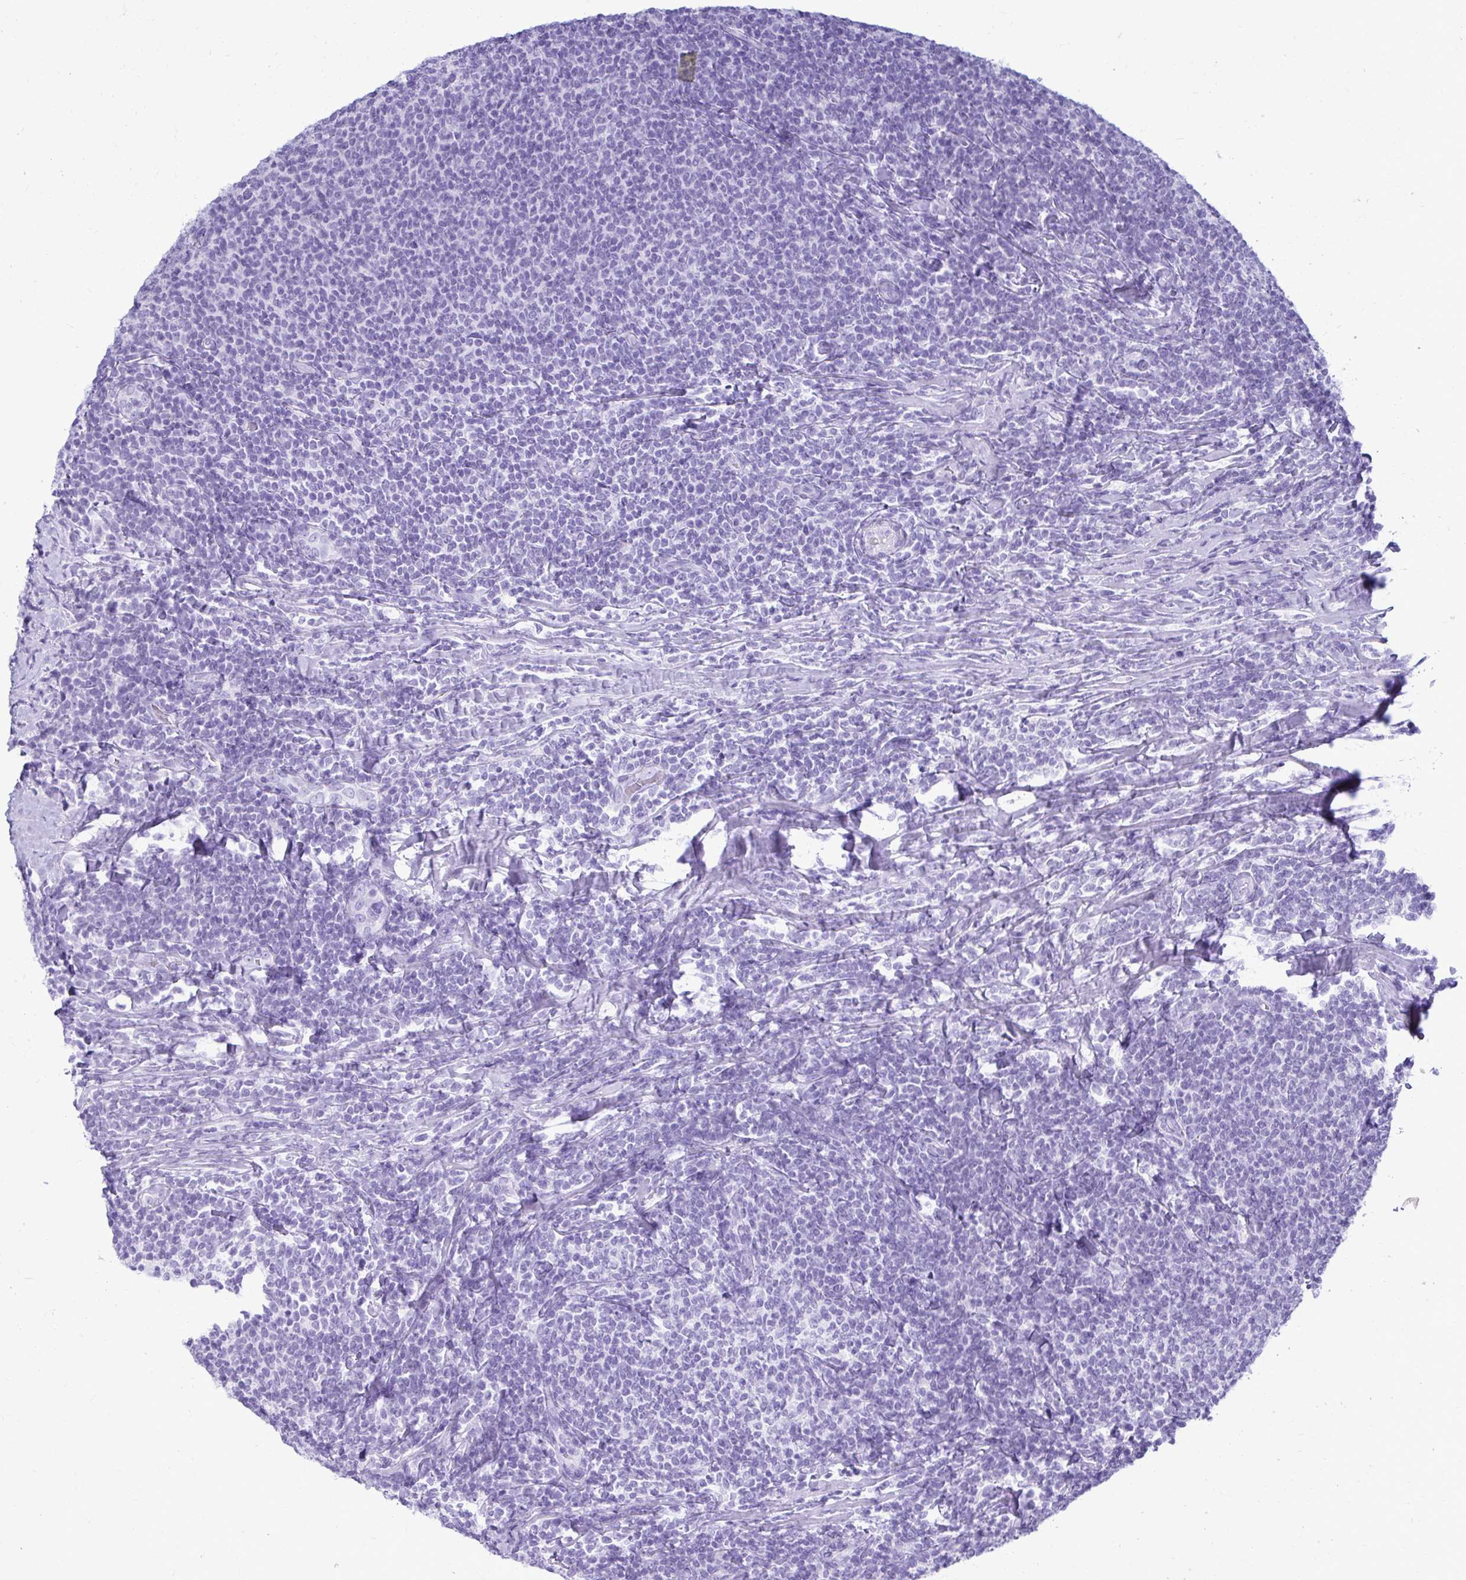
{"staining": {"intensity": "negative", "quantity": "none", "location": "none"}, "tissue": "lymphoma", "cell_type": "Tumor cells", "image_type": "cancer", "snomed": [{"axis": "morphology", "description": "Malignant lymphoma, non-Hodgkin's type, Low grade"}, {"axis": "topography", "description": "Lymph node"}], "caption": "DAB immunohistochemical staining of human lymphoma demonstrates no significant expression in tumor cells. The staining is performed using DAB (3,3'-diaminobenzidine) brown chromogen with nuclei counter-stained in using hematoxylin.", "gene": "ATP4B", "patient": {"sex": "male", "age": 52}}